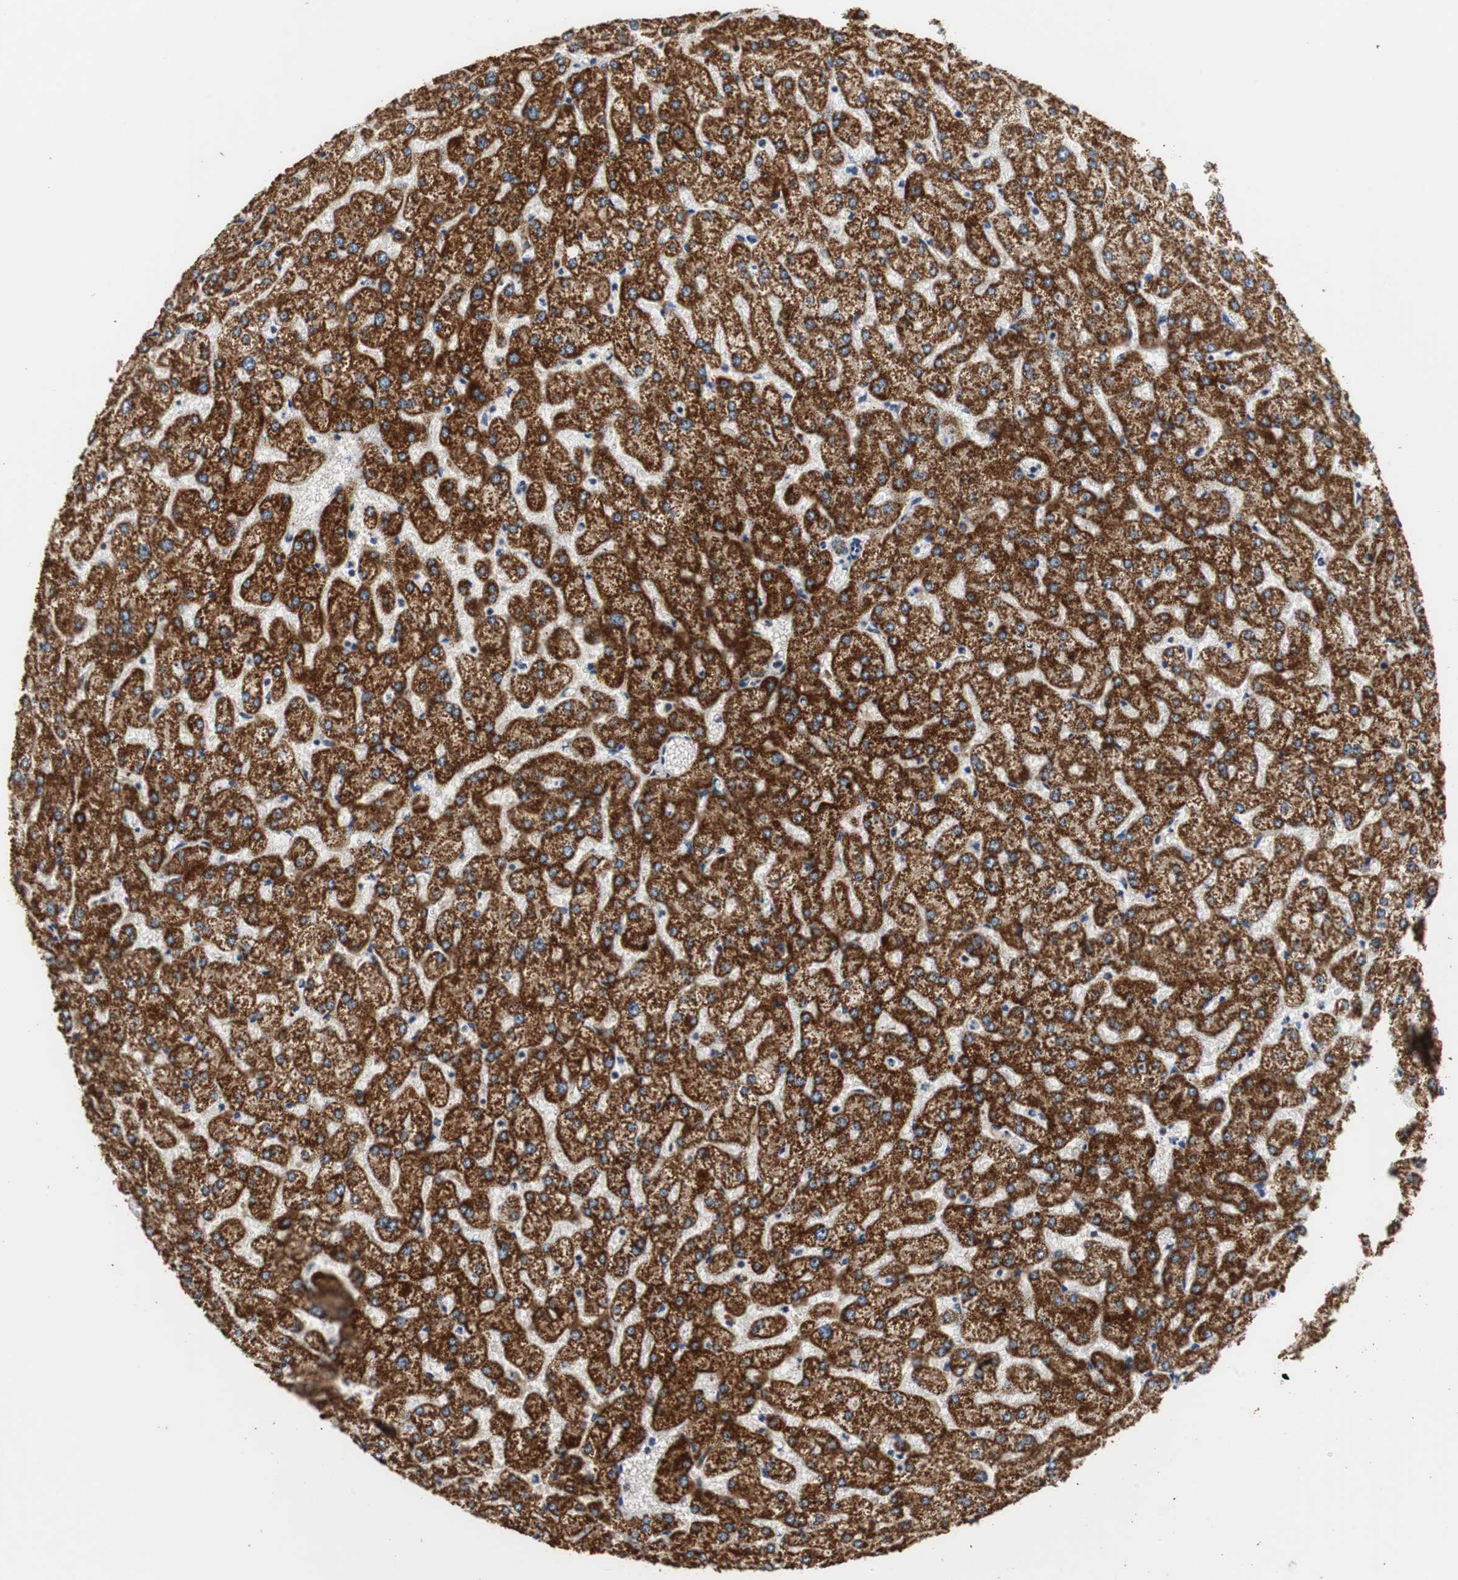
{"staining": {"intensity": "strong", "quantity": ">75%", "location": "cytoplasmic/membranous"}, "tissue": "liver", "cell_type": "Cholangiocytes", "image_type": "normal", "snomed": [{"axis": "morphology", "description": "Normal tissue, NOS"}, {"axis": "topography", "description": "Liver"}], "caption": "Liver stained with a brown dye reveals strong cytoplasmic/membranous positive positivity in about >75% of cholangiocytes.", "gene": "HMGCL", "patient": {"sex": "female", "age": 32}}